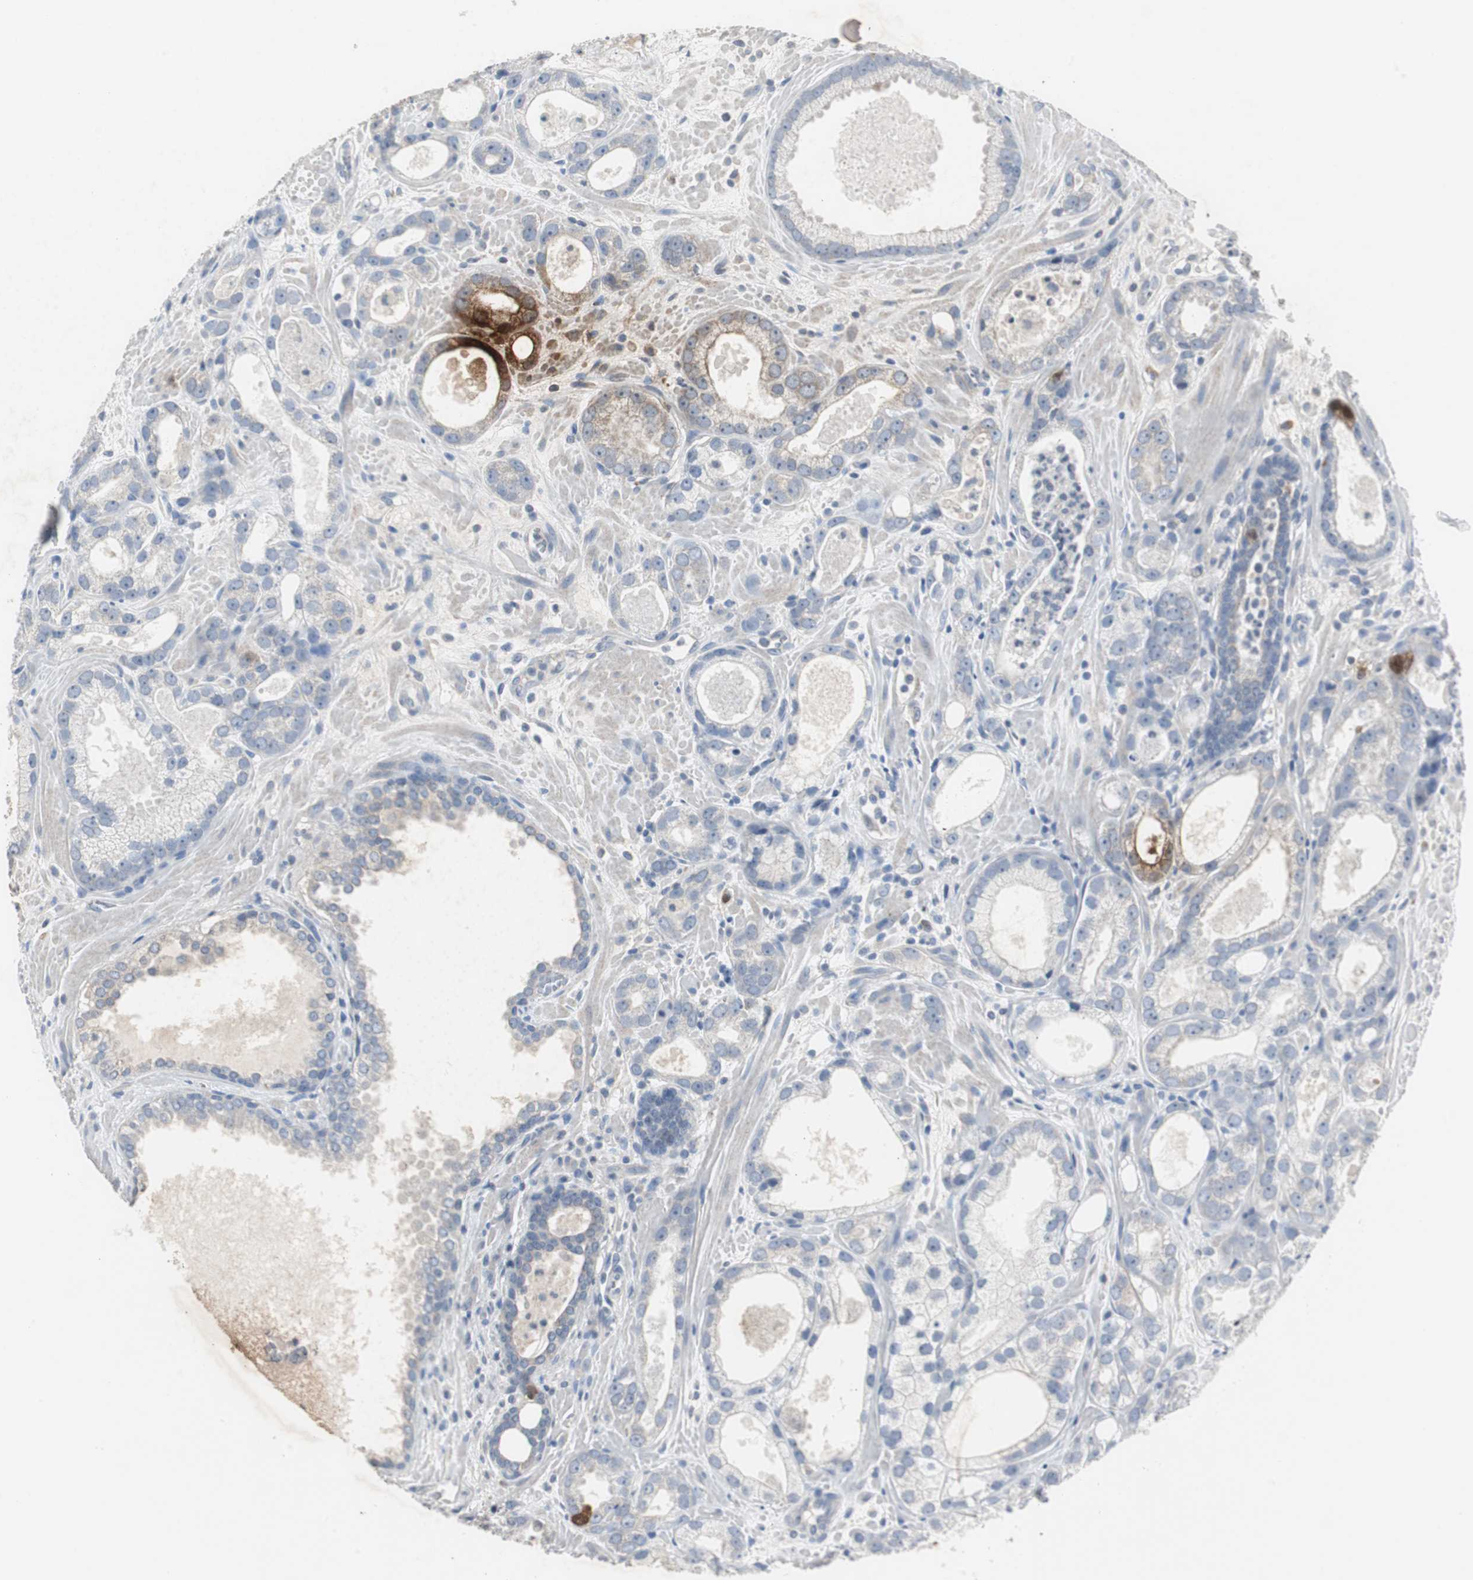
{"staining": {"intensity": "strong", "quantity": "<25%", "location": "cytoplasmic/membranous"}, "tissue": "prostate cancer", "cell_type": "Tumor cells", "image_type": "cancer", "snomed": [{"axis": "morphology", "description": "Adenocarcinoma, Low grade"}, {"axis": "topography", "description": "Prostate"}], "caption": "IHC (DAB (3,3'-diaminobenzidine)) staining of human prostate cancer (adenocarcinoma (low-grade)) displays strong cytoplasmic/membranous protein positivity in approximately <25% of tumor cells.", "gene": "TK1", "patient": {"sex": "male", "age": 57}}